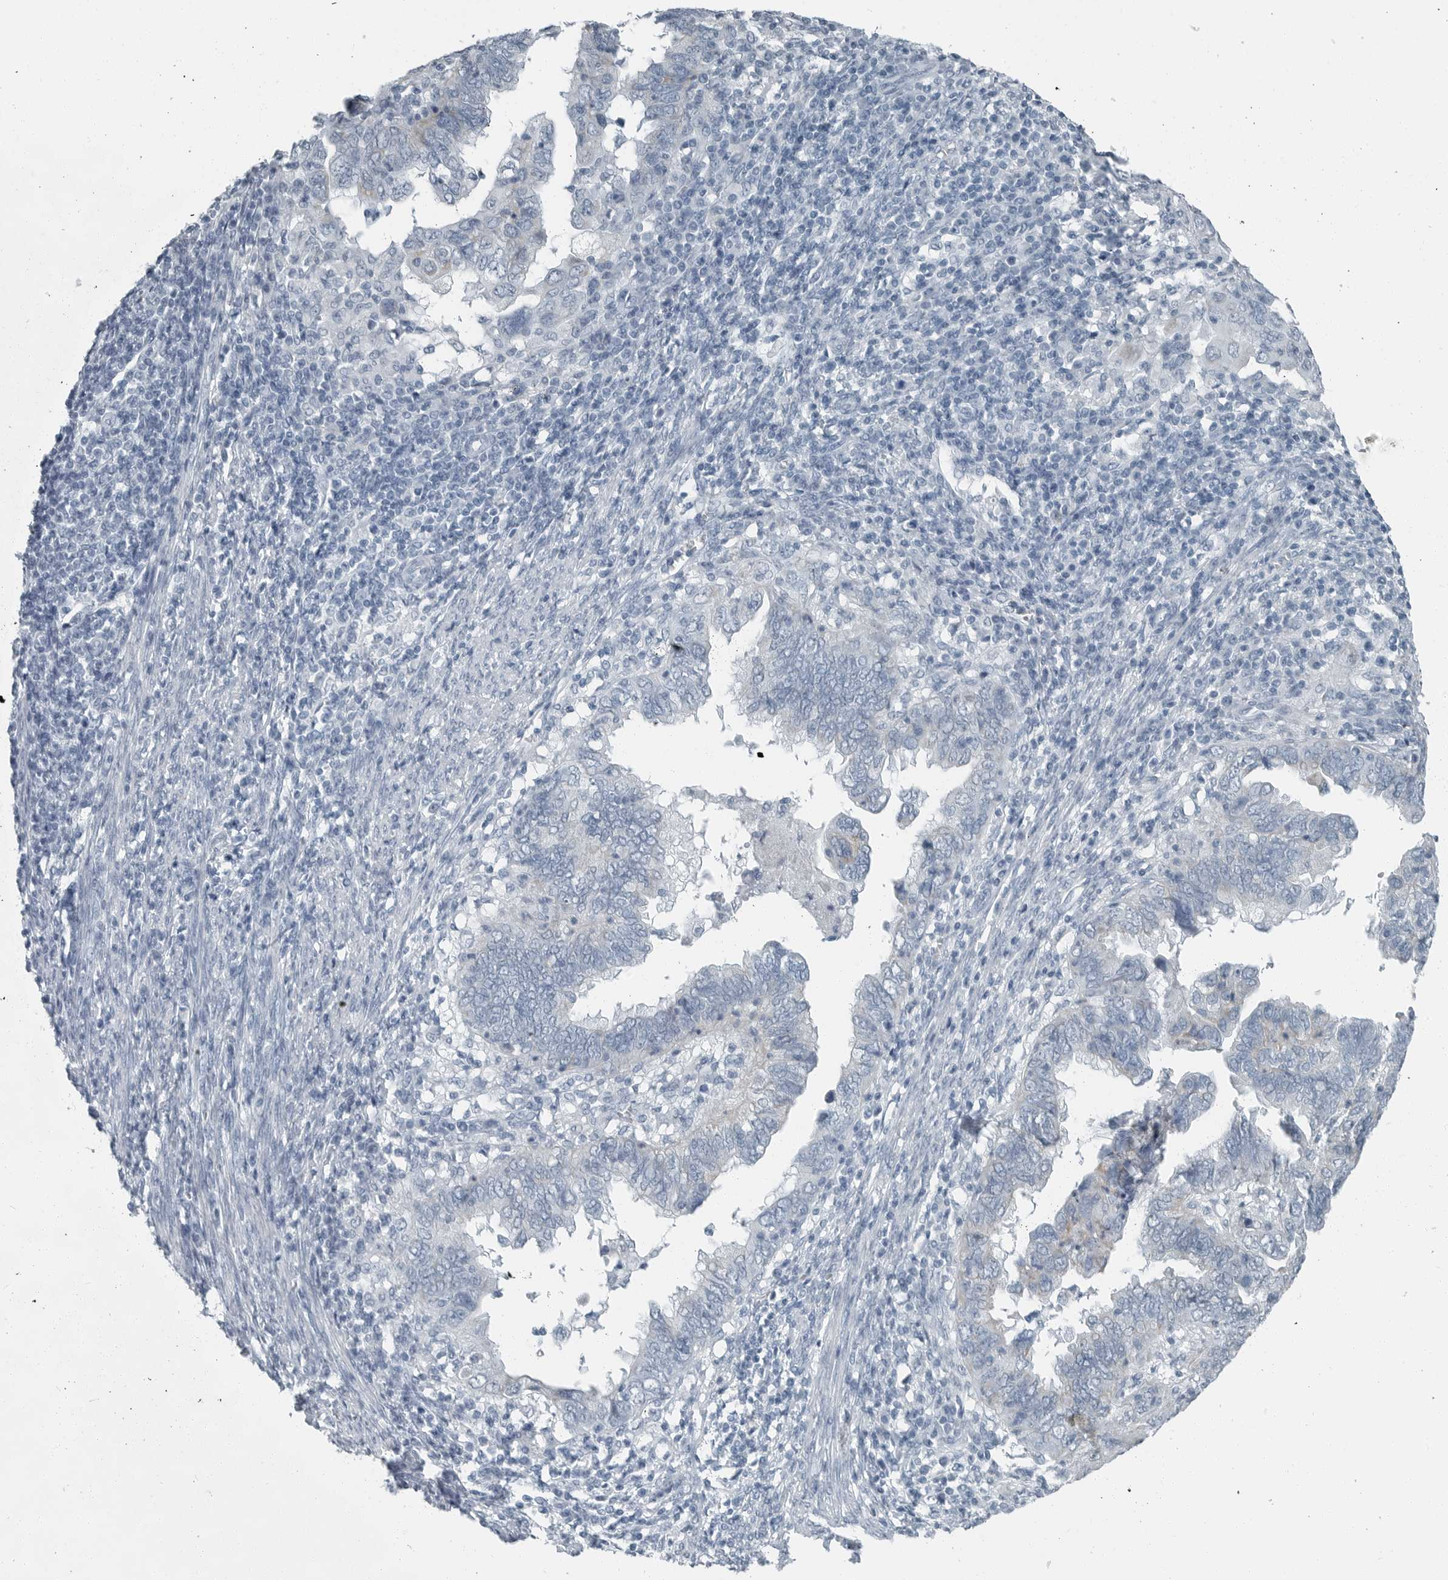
{"staining": {"intensity": "negative", "quantity": "none", "location": "none"}, "tissue": "endometrial cancer", "cell_type": "Tumor cells", "image_type": "cancer", "snomed": [{"axis": "morphology", "description": "Adenocarcinoma, NOS"}, {"axis": "topography", "description": "Uterus"}], "caption": "High power microscopy photomicrograph of an IHC histopathology image of adenocarcinoma (endometrial), revealing no significant staining in tumor cells.", "gene": "ZPBP2", "patient": {"sex": "female", "age": 77}}